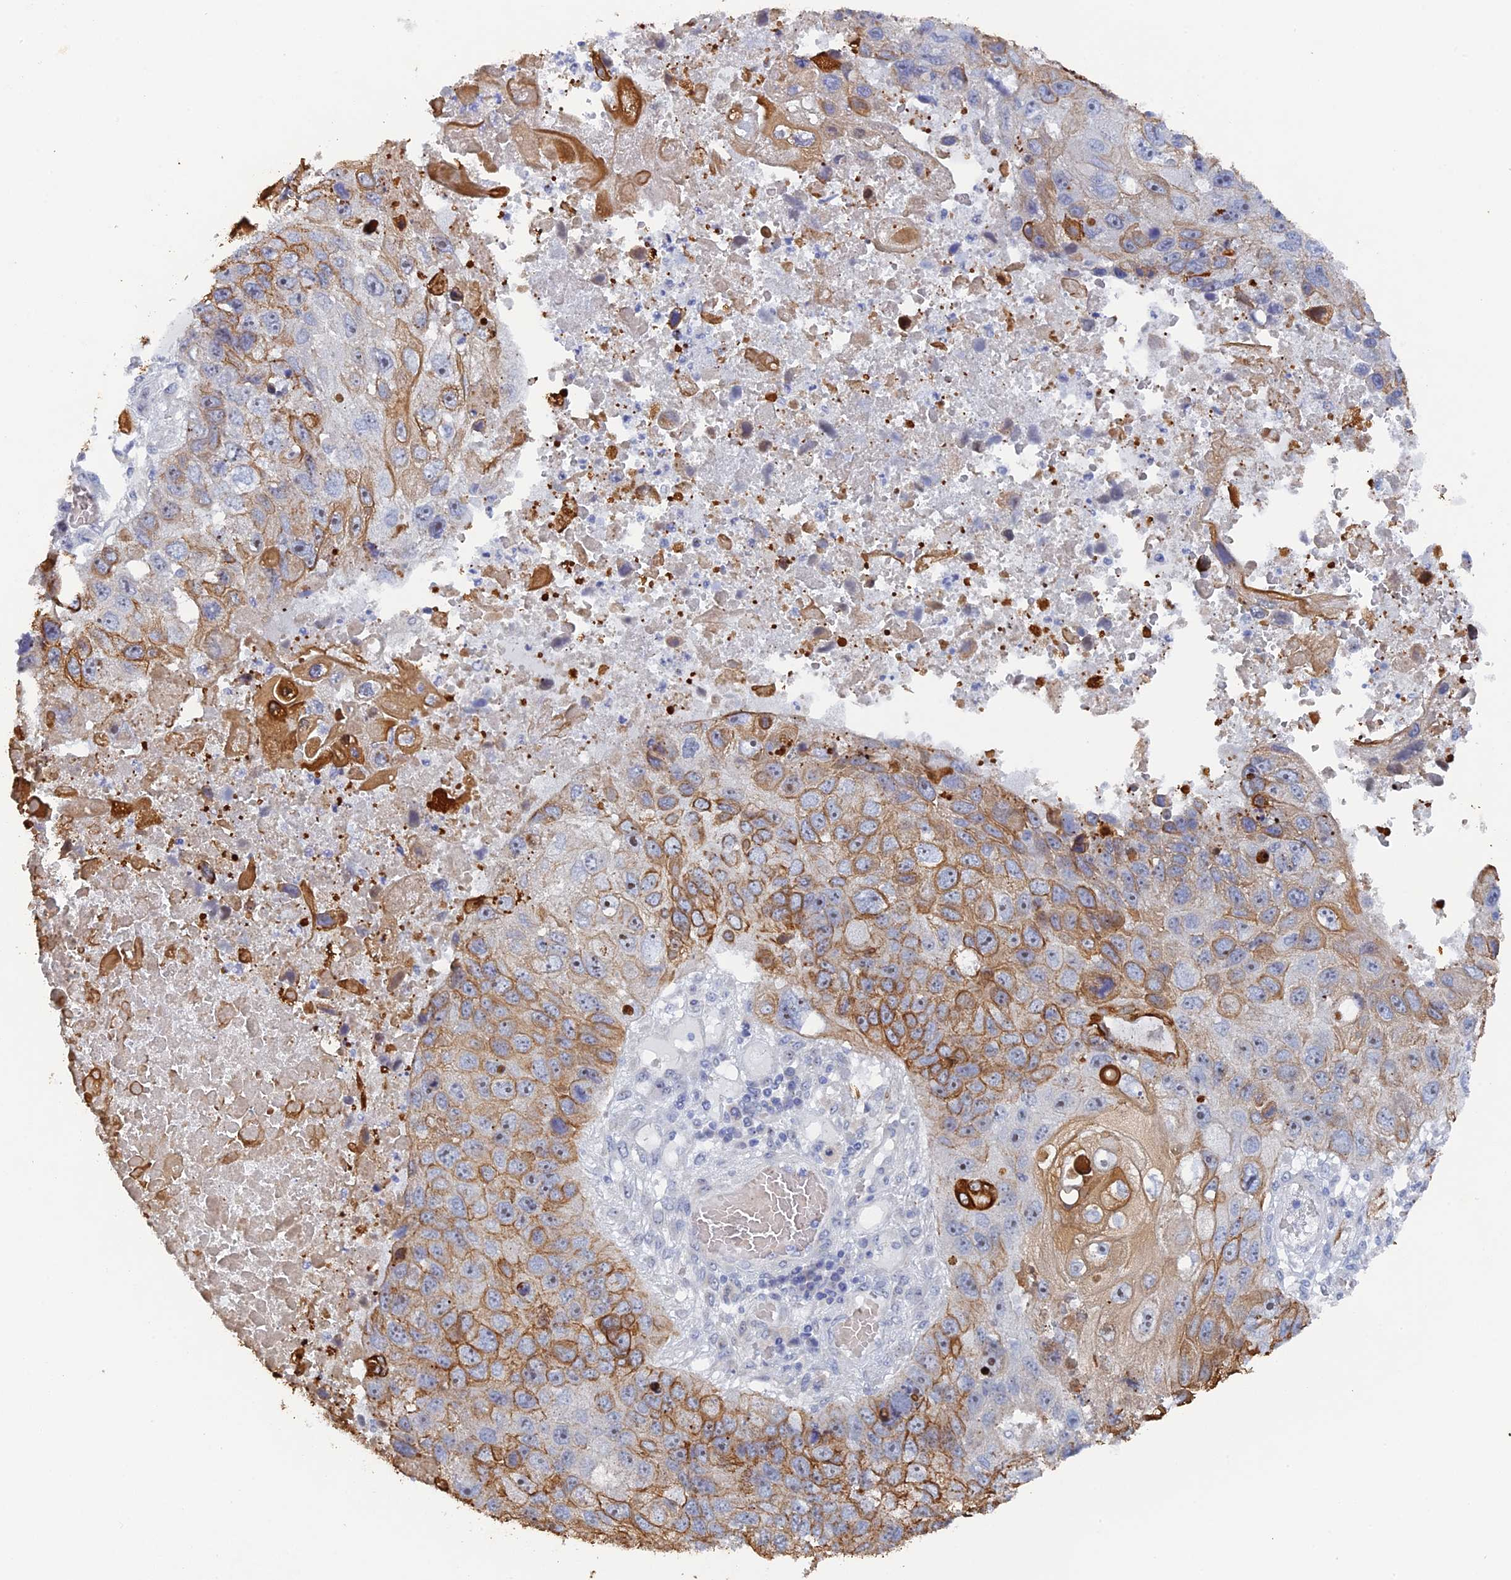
{"staining": {"intensity": "moderate", "quantity": "25%-75%", "location": "cytoplasmic/membranous"}, "tissue": "lung cancer", "cell_type": "Tumor cells", "image_type": "cancer", "snomed": [{"axis": "morphology", "description": "Squamous cell carcinoma, NOS"}, {"axis": "topography", "description": "Lung"}], "caption": "Immunohistochemical staining of human lung cancer displays medium levels of moderate cytoplasmic/membranous protein staining in about 25%-75% of tumor cells. (Brightfield microscopy of DAB IHC at high magnification).", "gene": "SRFBP1", "patient": {"sex": "male", "age": 61}}